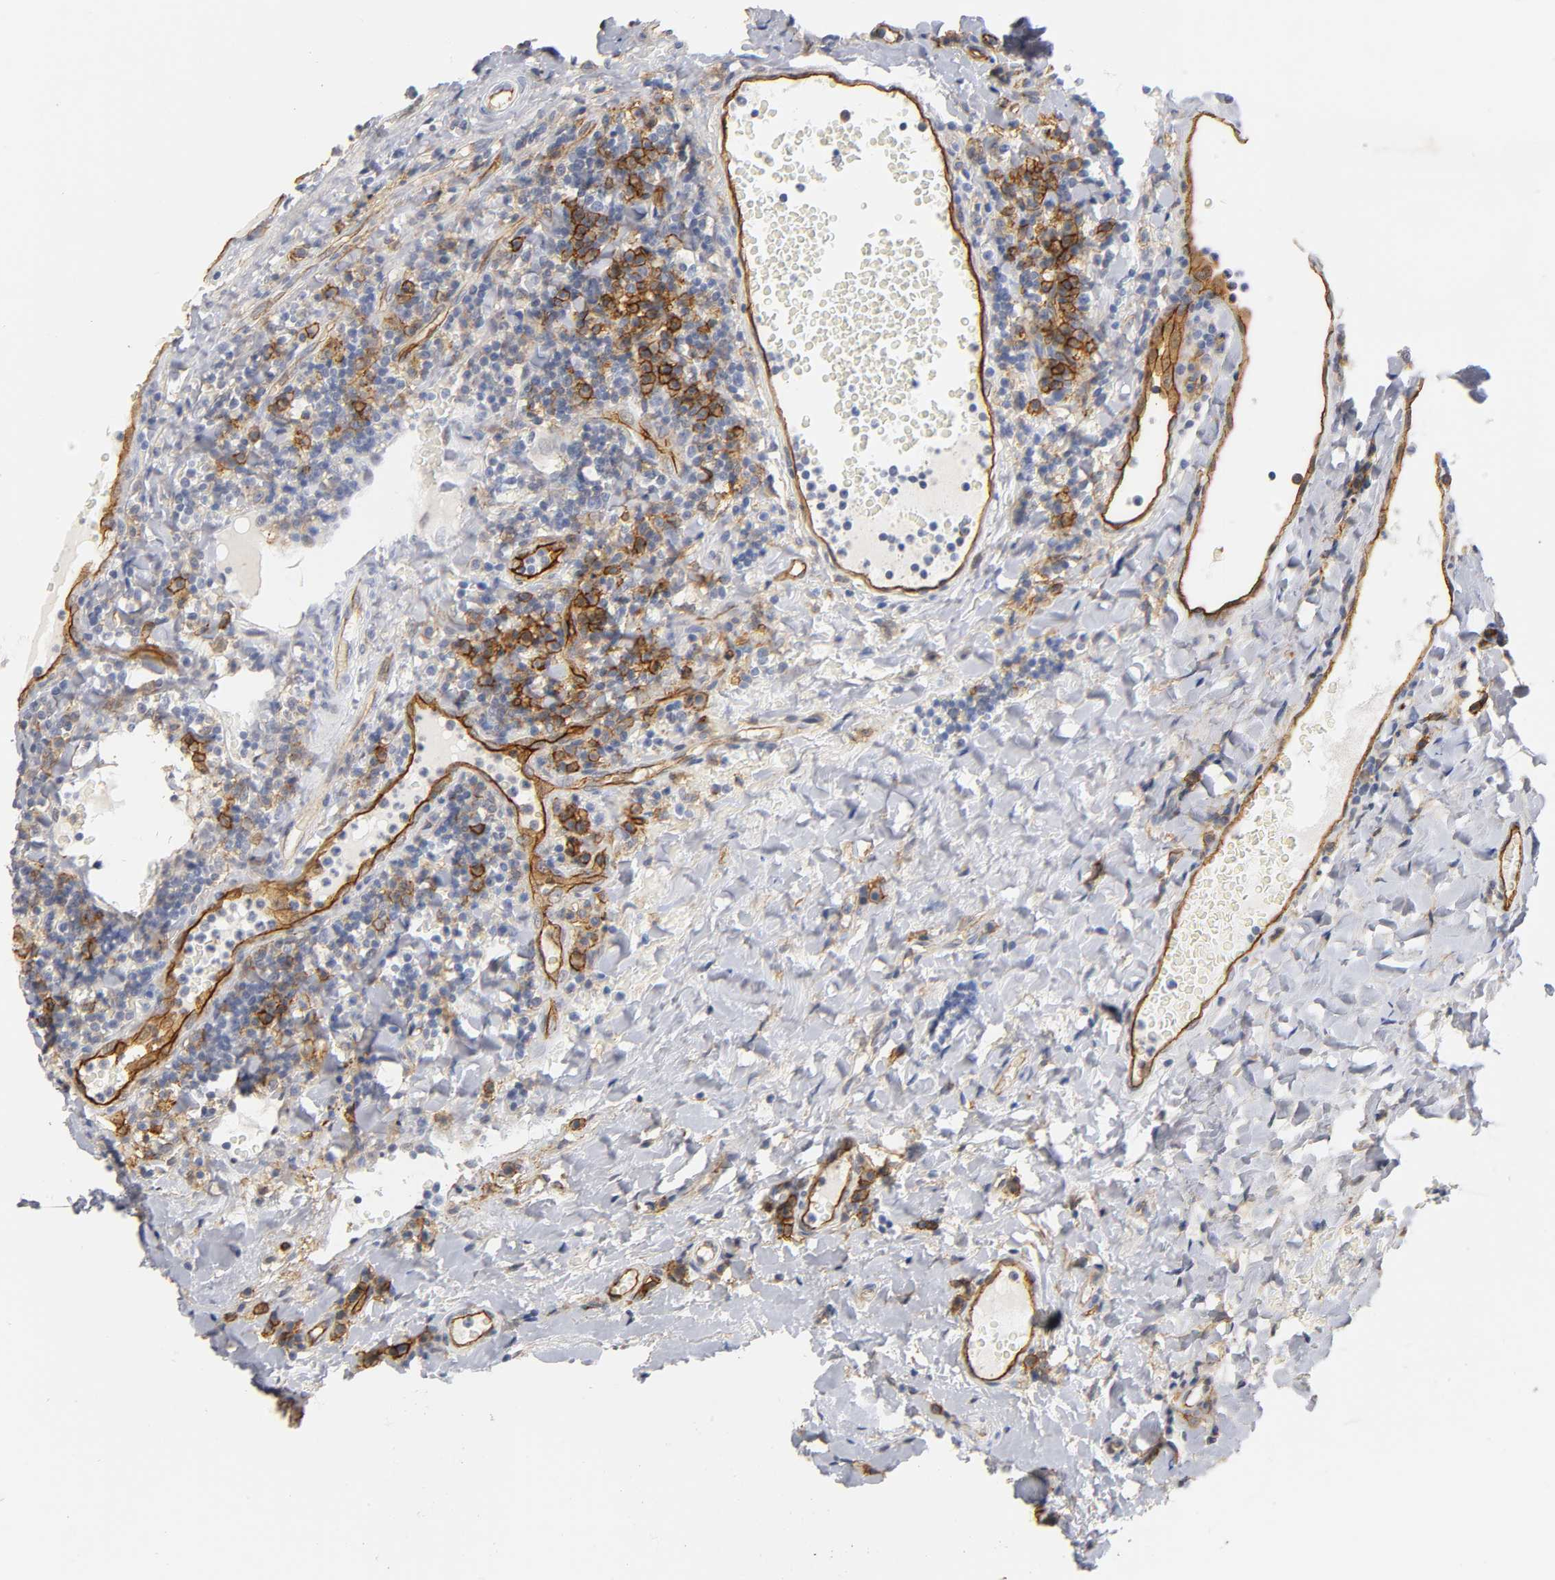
{"staining": {"intensity": "strong", "quantity": "<25%", "location": "cytoplasmic/membranous"}, "tissue": "tonsil", "cell_type": "Non-germinal center cells", "image_type": "normal", "snomed": [{"axis": "morphology", "description": "Normal tissue, NOS"}, {"axis": "topography", "description": "Tonsil"}], "caption": "Immunohistochemistry of normal tonsil reveals medium levels of strong cytoplasmic/membranous staining in about <25% of non-germinal center cells.", "gene": "ICAM1", "patient": {"sex": "male", "age": 17}}